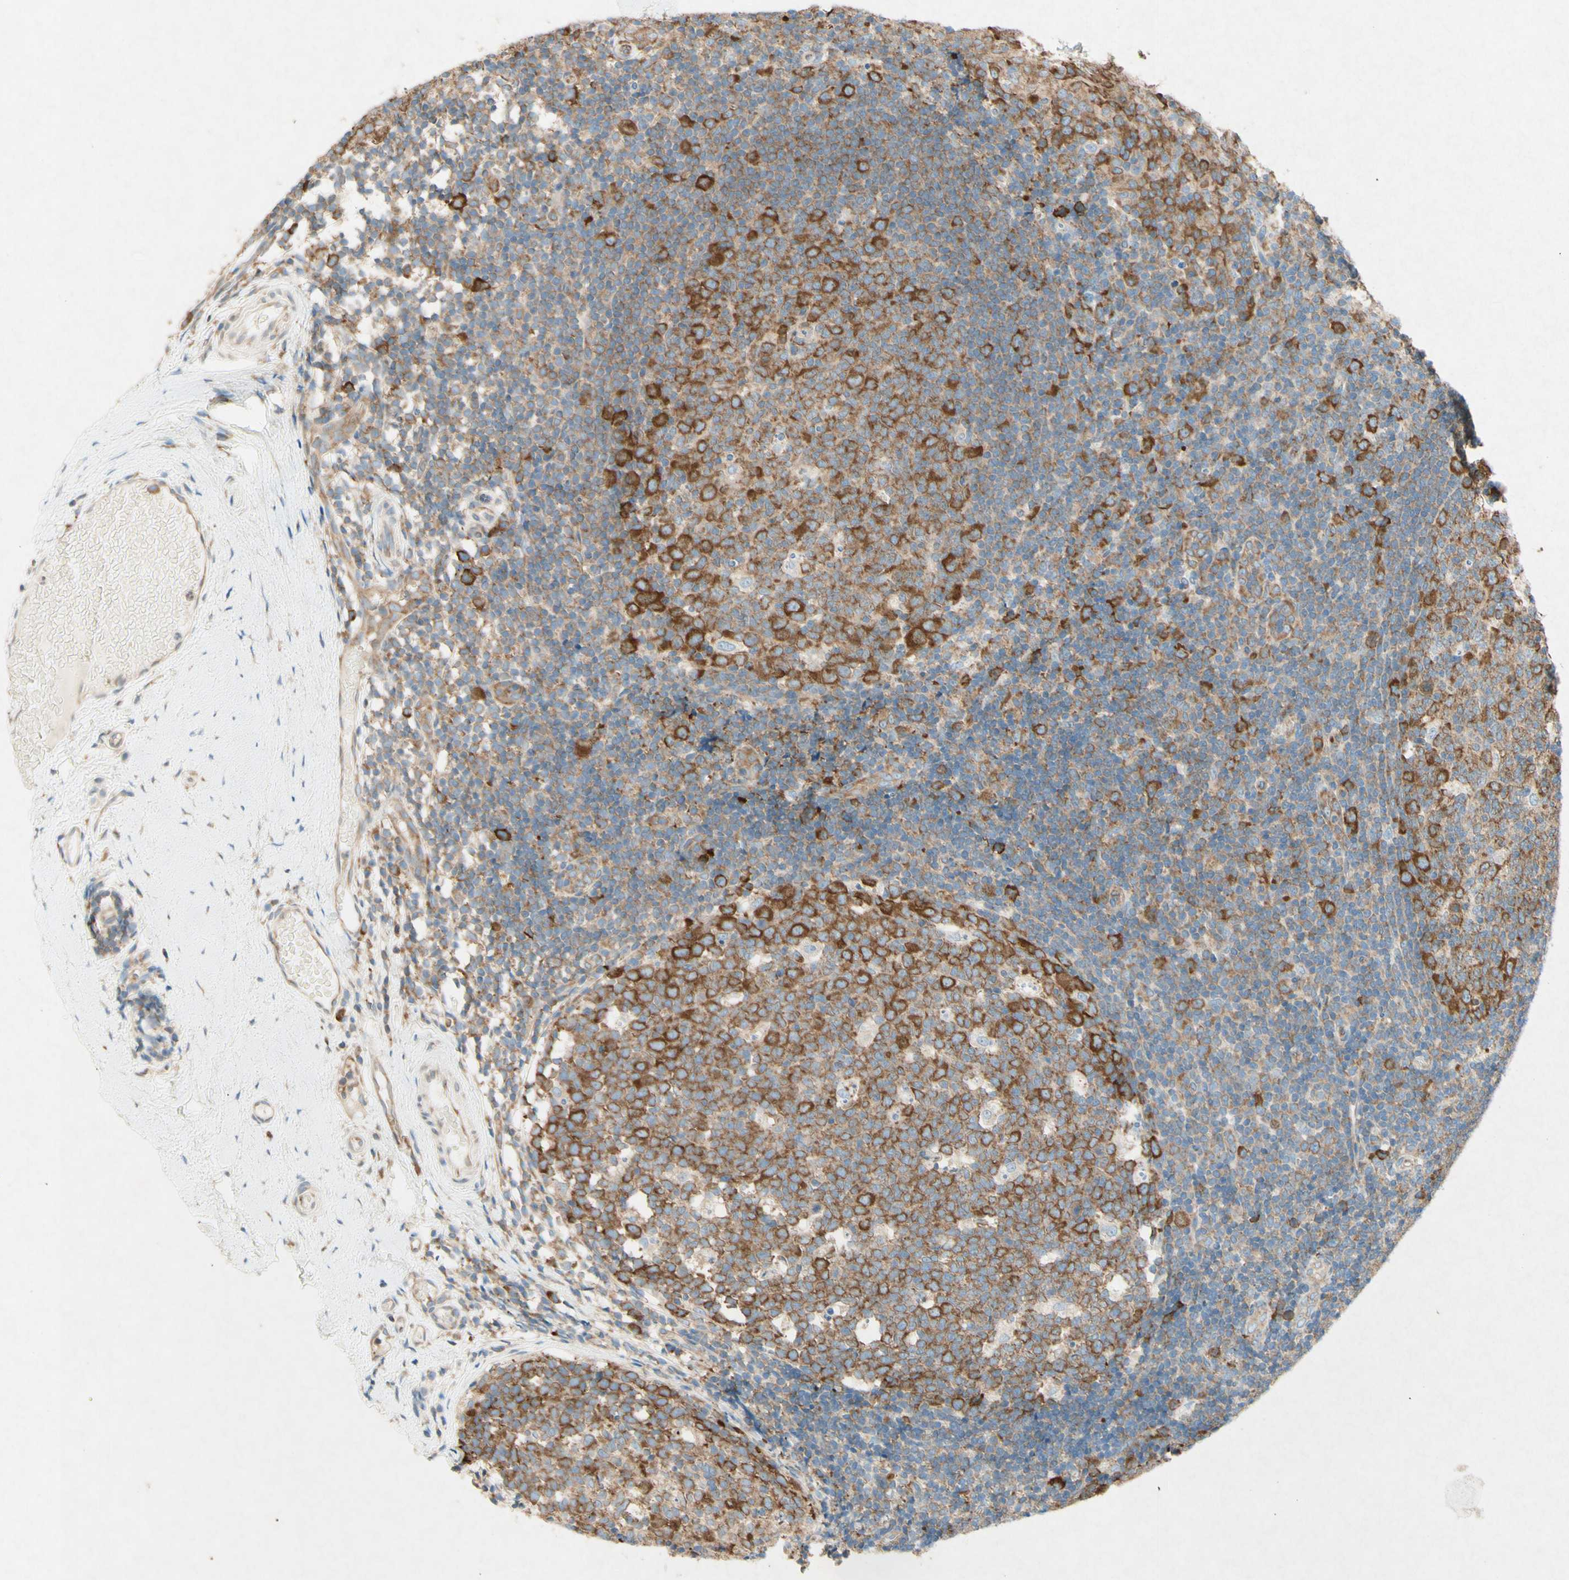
{"staining": {"intensity": "strong", "quantity": "25%-75%", "location": "cytoplasmic/membranous"}, "tissue": "tonsil", "cell_type": "Germinal center cells", "image_type": "normal", "snomed": [{"axis": "morphology", "description": "Normal tissue, NOS"}, {"axis": "topography", "description": "Tonsil"}], "caption": "A histopathology image of human tonsil stained for a protein shows strong cytoplasmic/membranous brown staining in germinal center cells.", "gene": "PABPC1", "patient": {"sex": "female", "age": 19}}